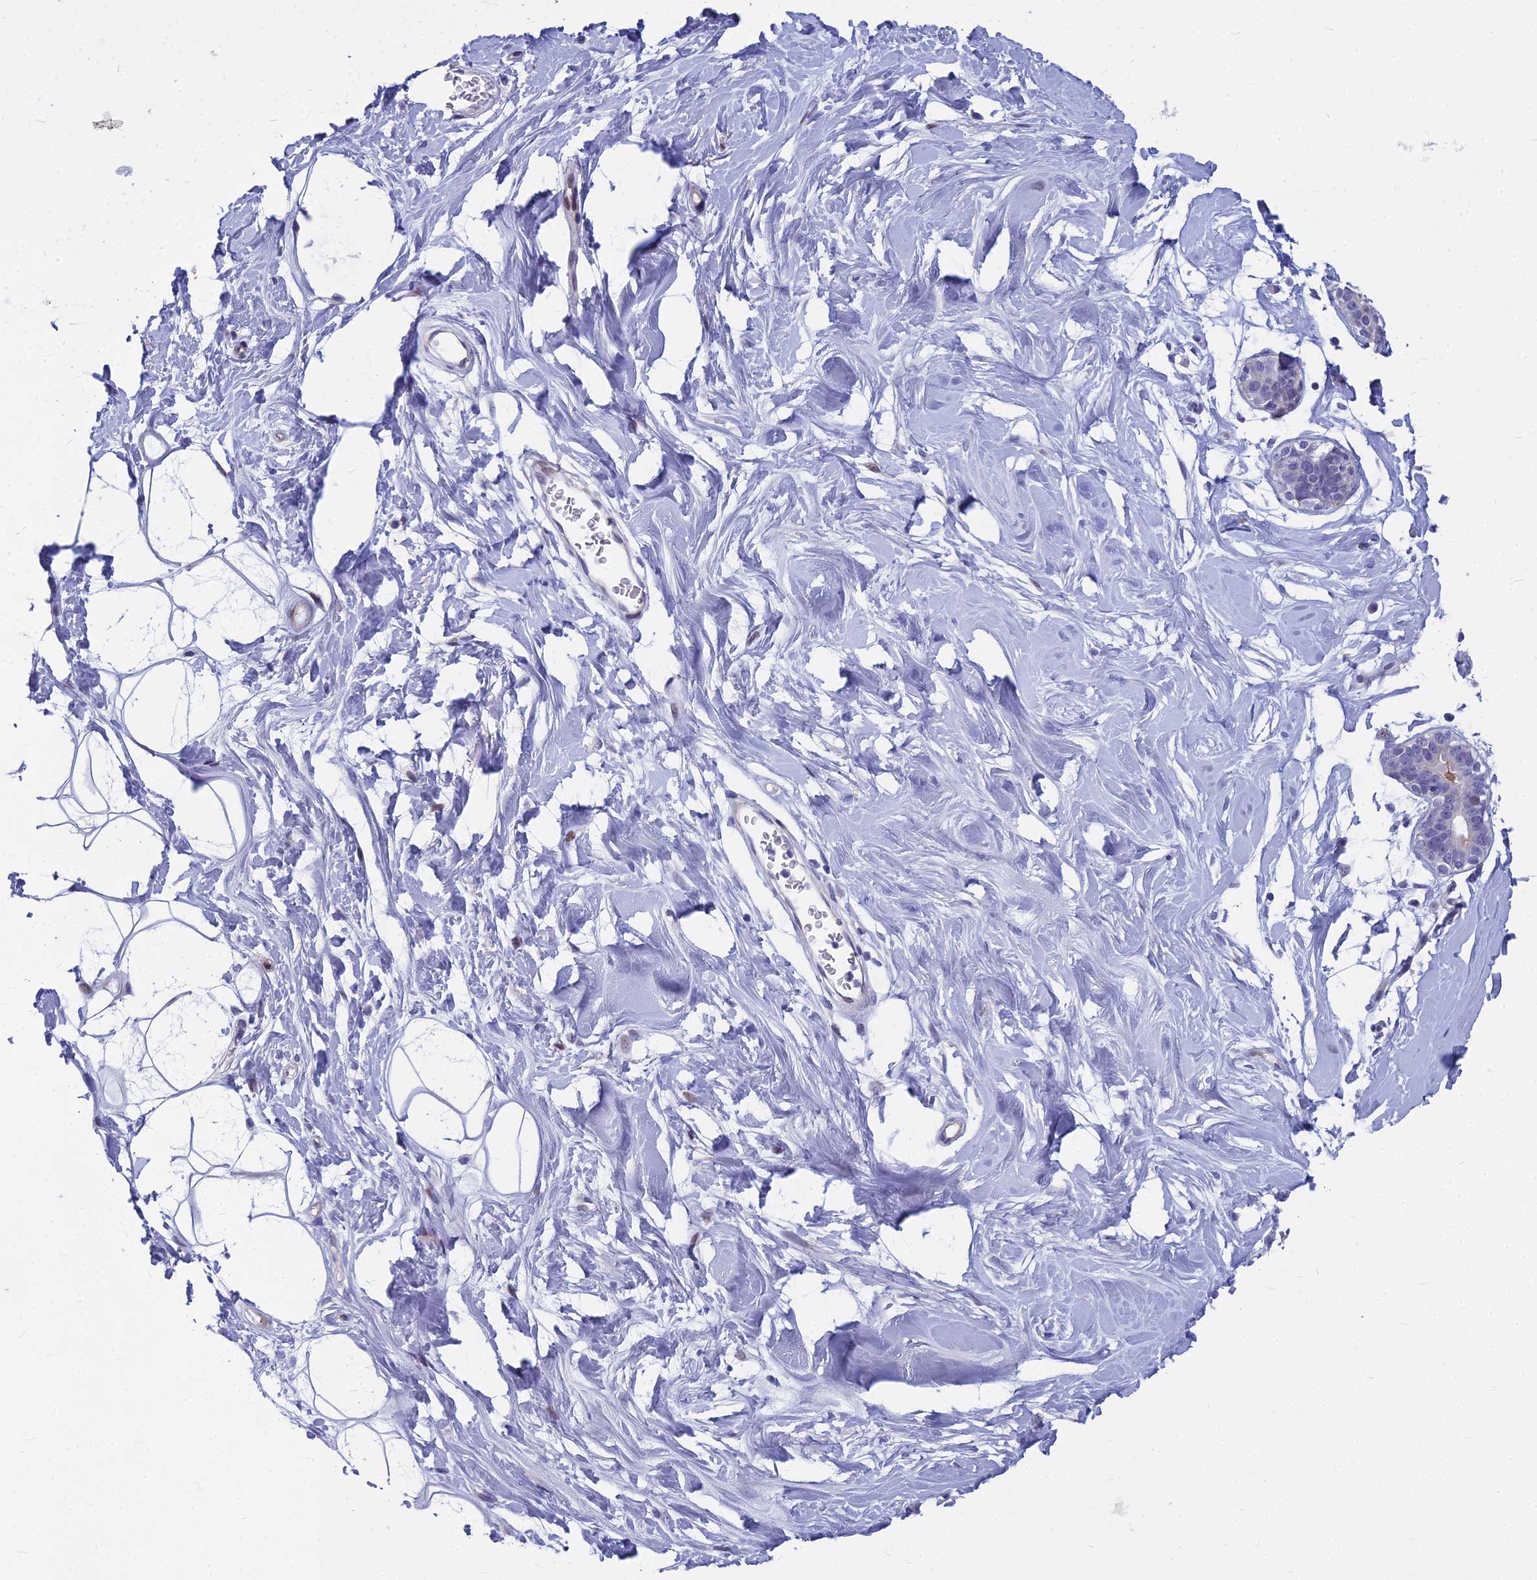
{"staining": {"intensity": "negative", "quantity": "none", "location": "none"}, "tissue": "soft tissue", "cell_type": "Chondrocytes", "image_type": "normal", "snomed": [{"axis": "morphology", "description": "Normal tissue, NOS"}, {"axis": "topography", "description": "Breast"}], "caption": "This is an IHC photomicrograph of normal soft tissue. There is no staining in chondrocytes.", "gene": "MYBPC2", "patient": {"sex": "female", "age": 26}}